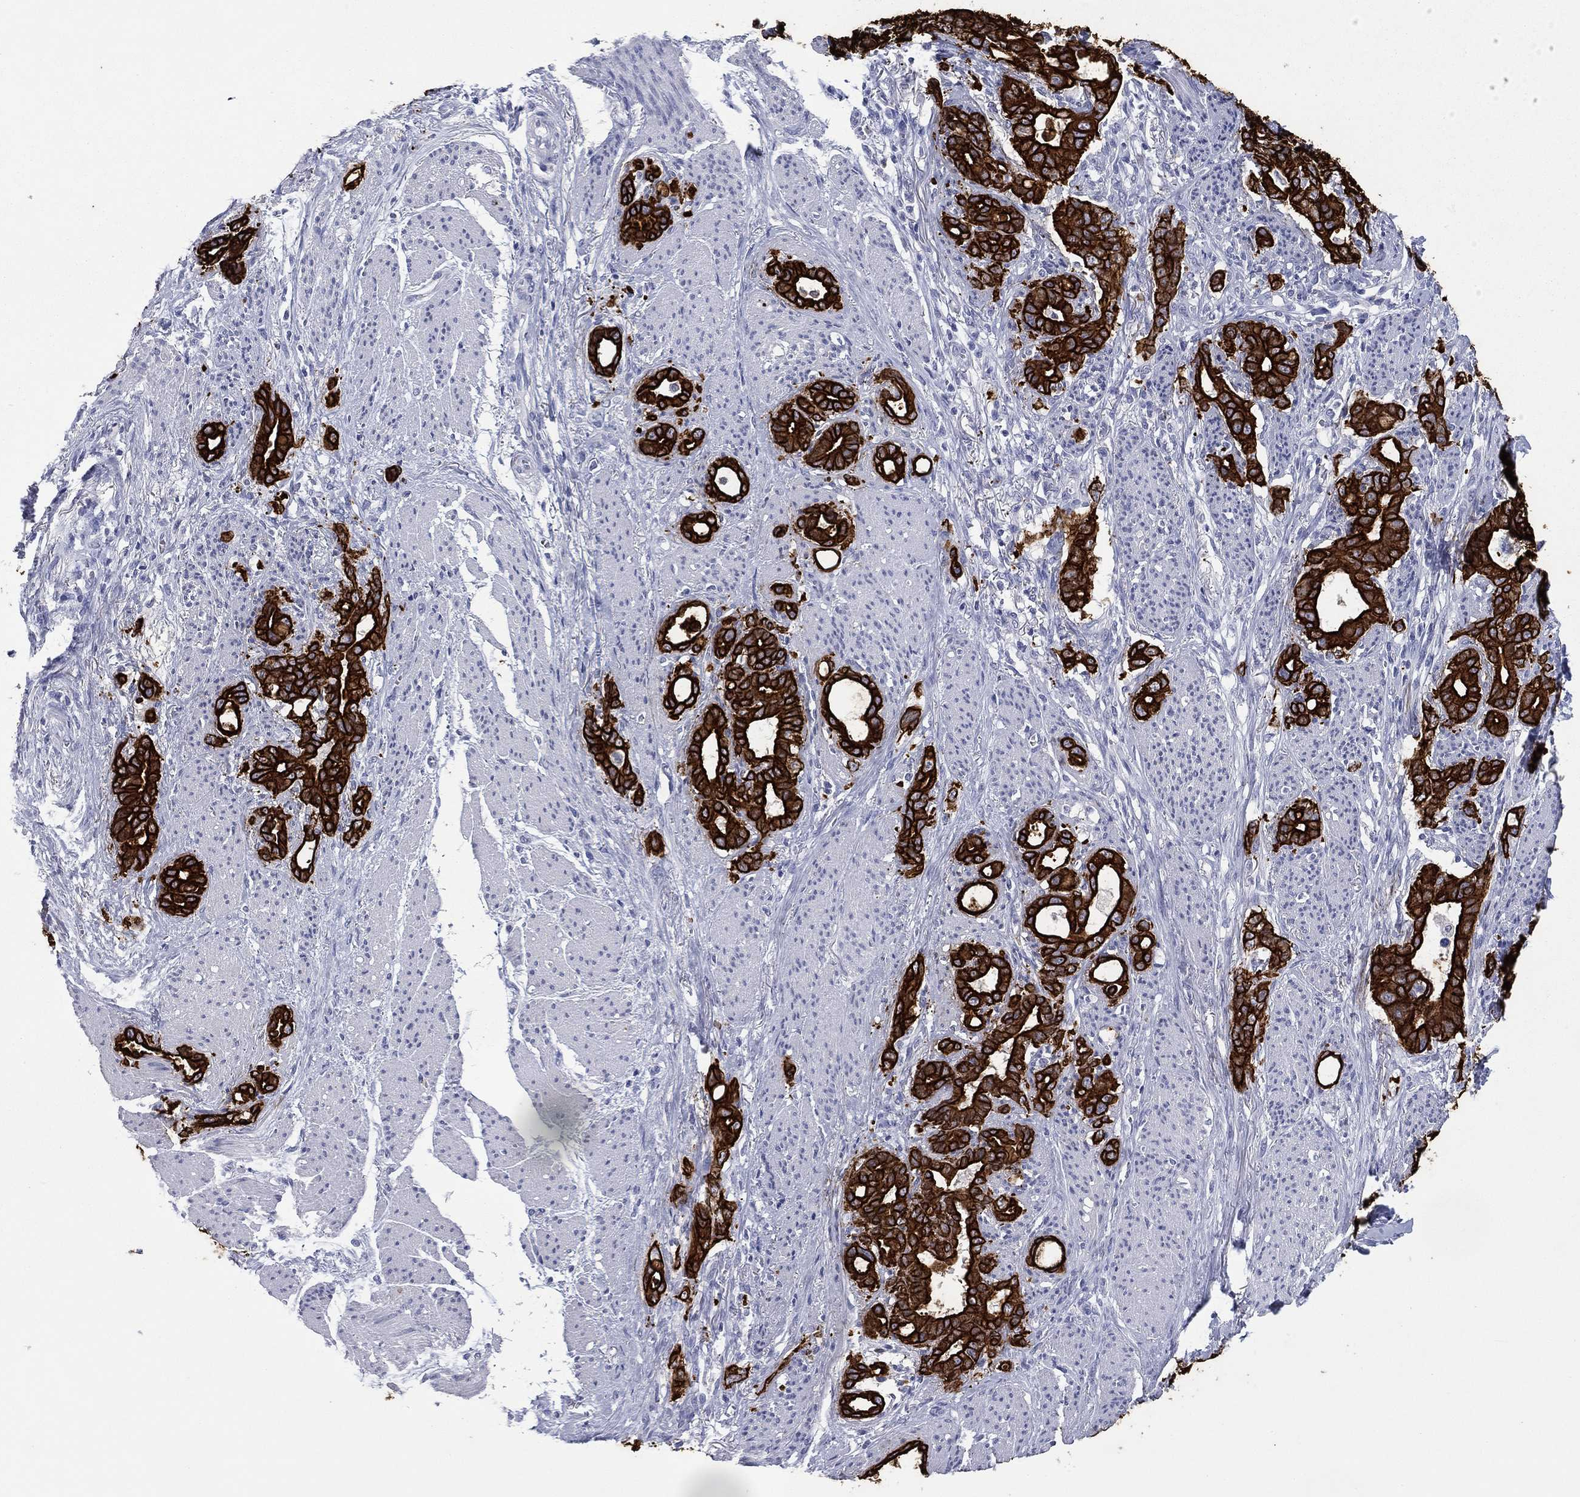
{"staining": {"intensity": "strong", "quantity": ">75%", "location": "cytoplasmic/membranous"}, "tissue": "stomach cancer", "cell_type": "Tumor cells", "image_type": "cancer", "snomed": [{"axis": "morphology", "description": "Normal tissue, NOS"}, {"axis": "morphology", "description": "Adenocarcinoma, NOS"}, {"axis": "topography", "description": "Esophagus"}, {"axis": "topography", "description": "Stomach, upper"}], "caption": "Human stomach cancer (adenocarcinoma) stained with a protein marker demonstrates strong staining in tumor cells.", "gene": "KRT7", "patient": {"sex": "male", "age": 62}}